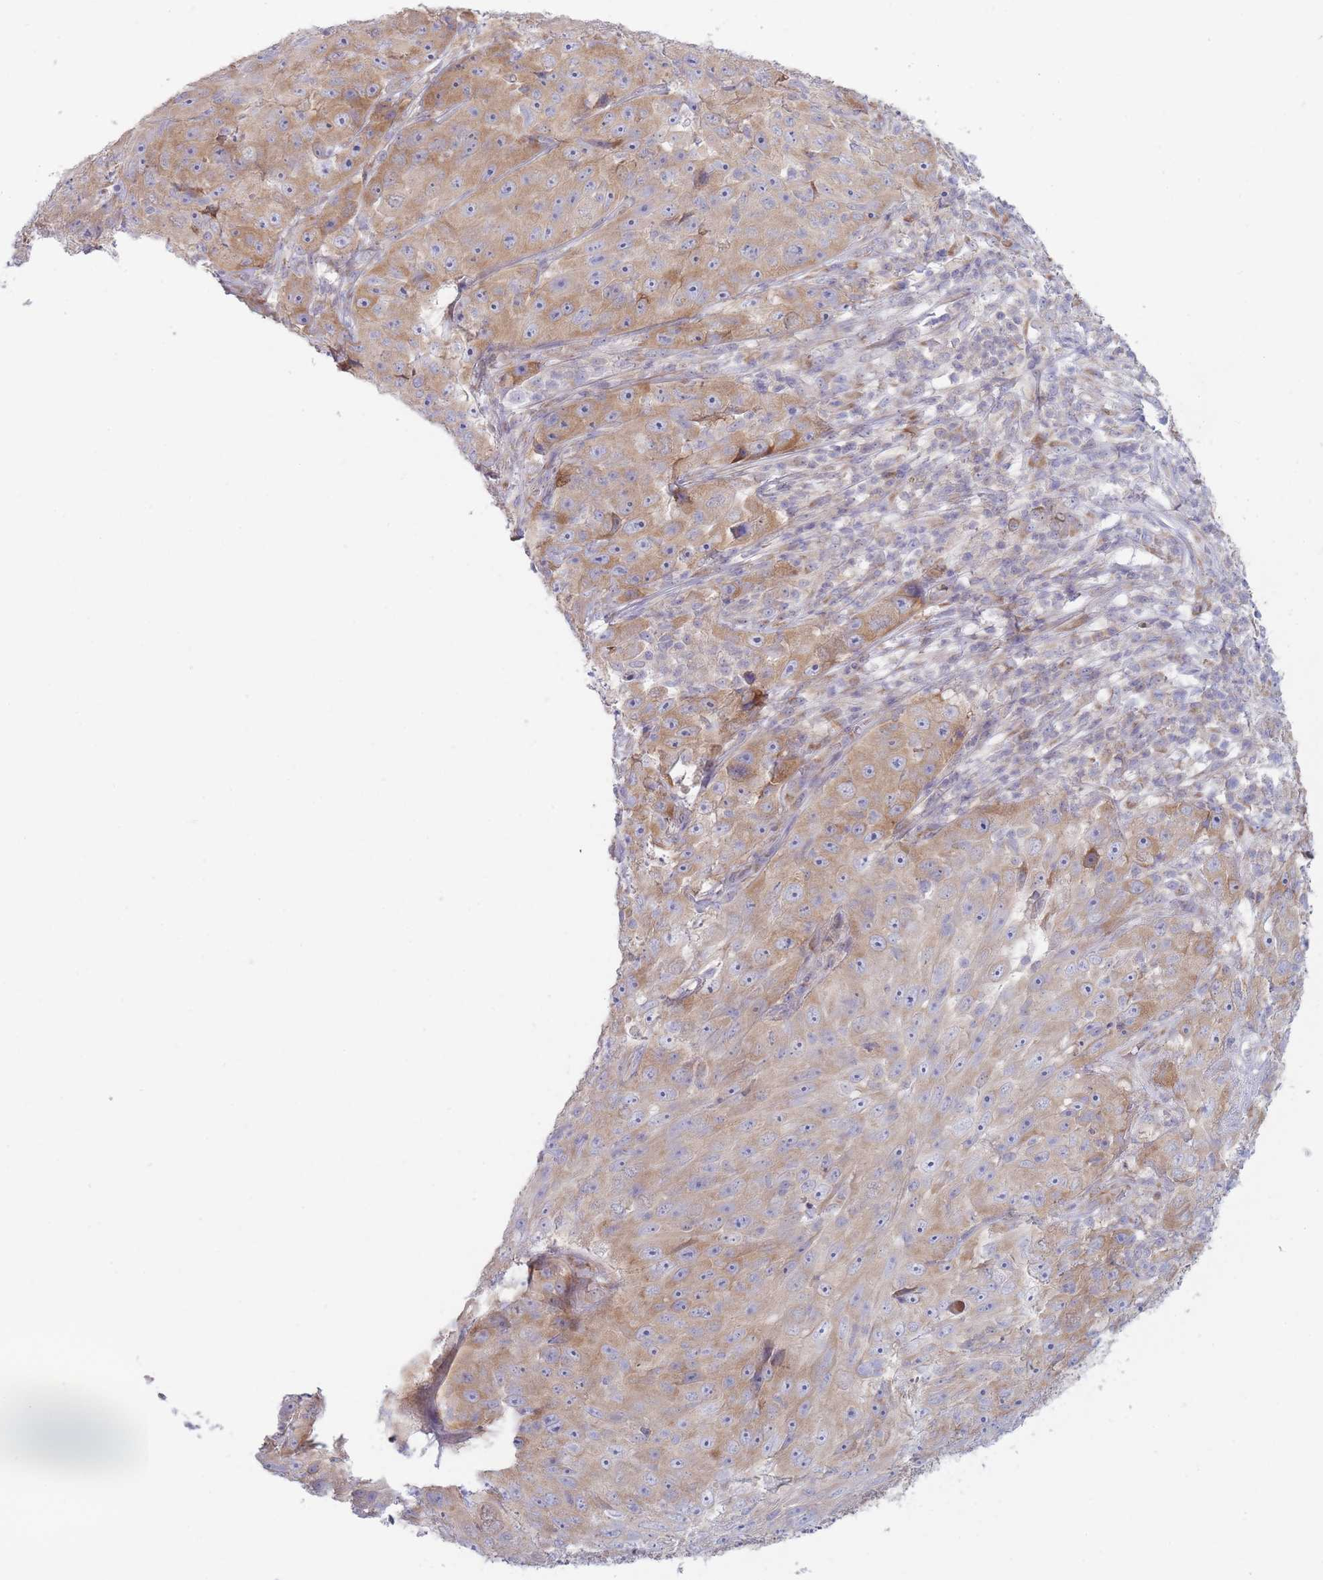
{"staining": {"intensity": "moderate", "quantity": ">75%", "location": "cytoplasmic/membranous"}, "tissue": "skin cancer", "cell_type": "Tumor cells", "image_type": "cancer", "snomed": [{"axis": "morphology", "description": "Squamous cell carcinoma, NOS"}, {"axis": "topography", "description": "Skin"}], "caption": "Immunohistochemical staining of skin cancer reveals moderate cytoplasmic/membranous protein expression in approximately >75% of tumor cells. The staining was performed using DAB (3,3'-diaminobenzidine), with brown indicating positive protein expression. Nuclei are stained blue with hematoxylin.", "gene": "OR5L2", "patient": {"sex": "female", "age": 87}}